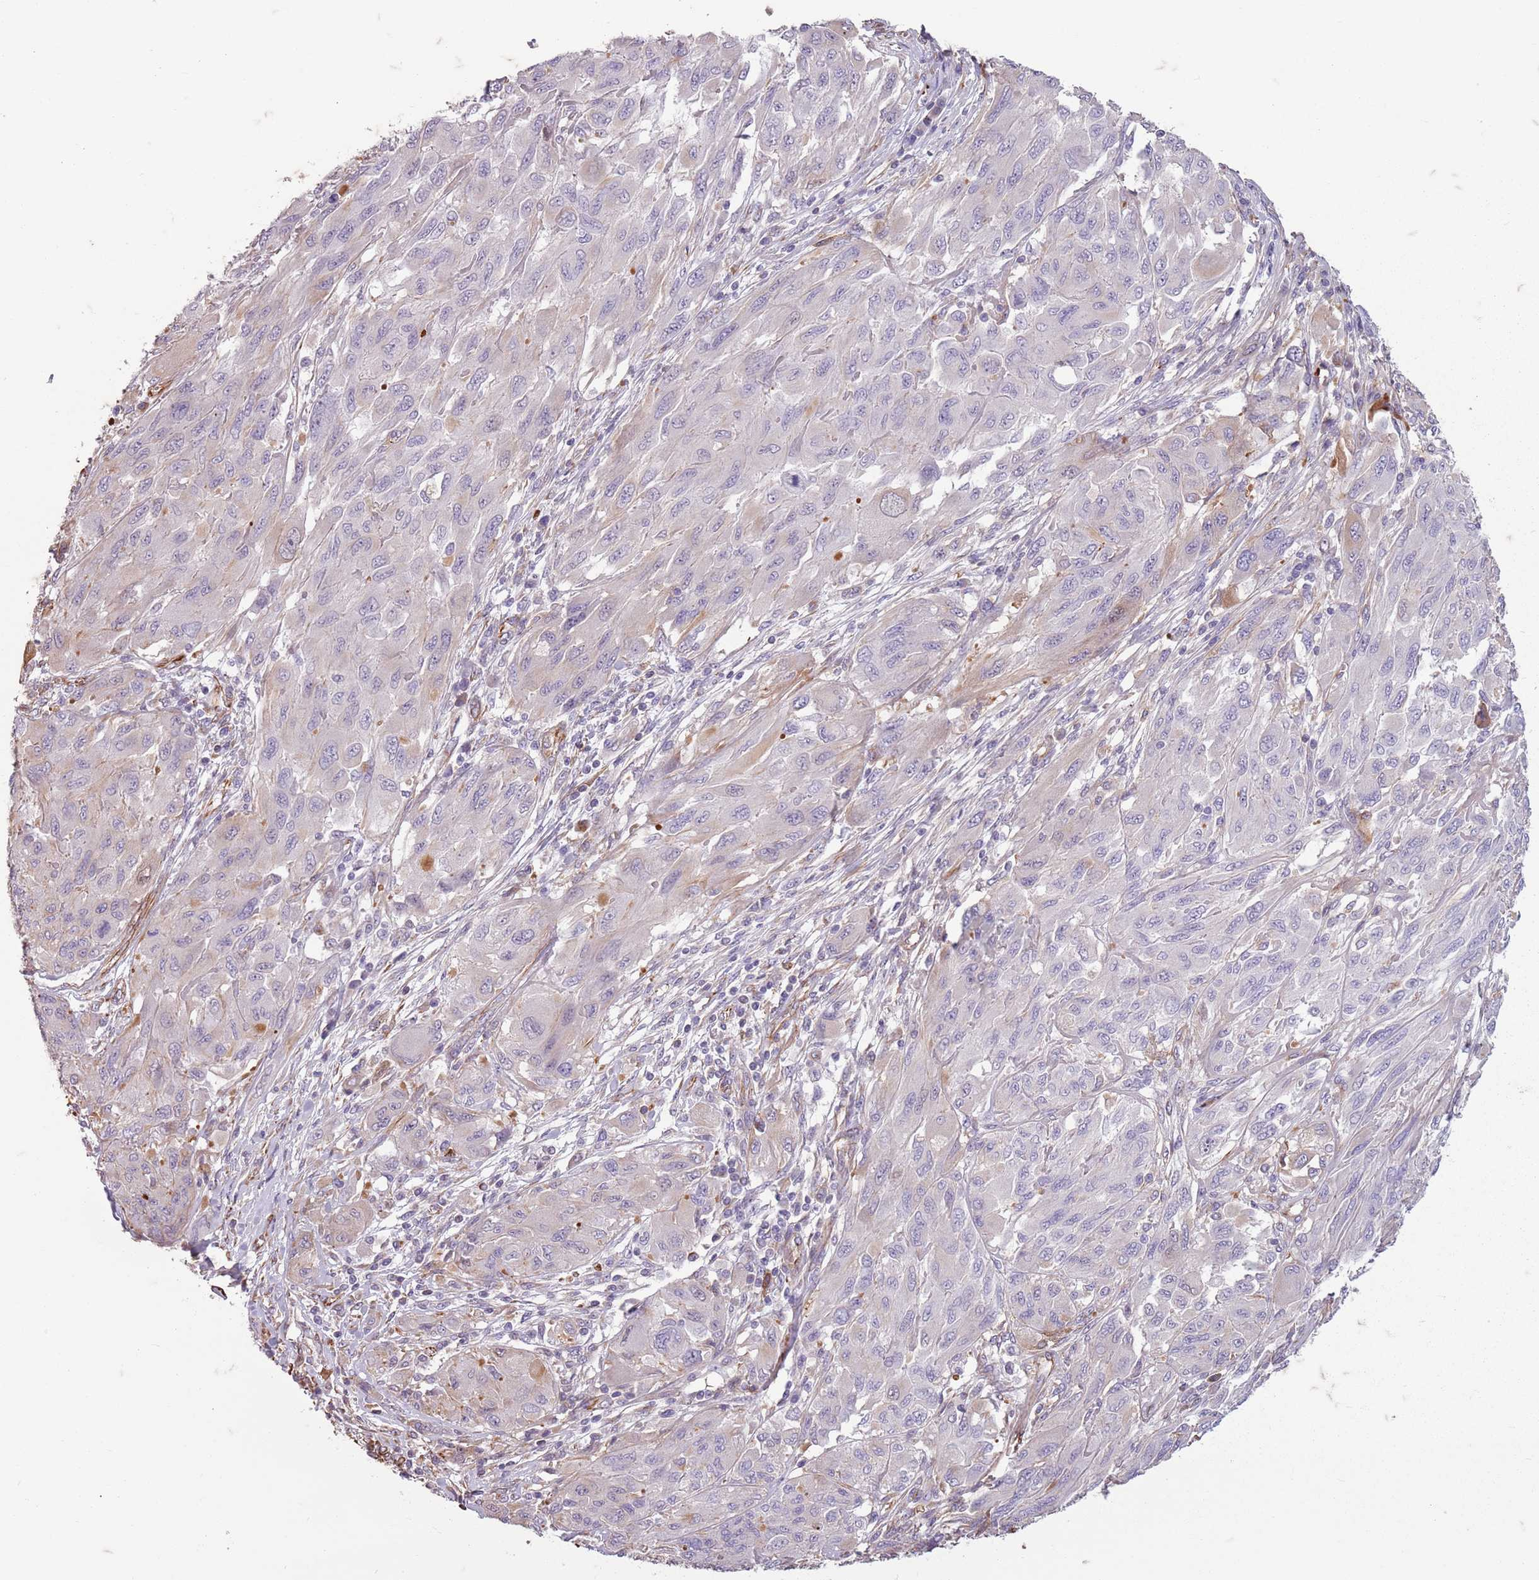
{"staining": {"intensity": "negative", "quantity": "none", "location": "none"}, "tissue": "melanoma", "cell_type": "Tumor cells", "image_type": "cancer", "snomed": [{"axis": "morphology", "description": "Malignant melanoma, NOS"}, {"axis": "topography", "description": "Skin"}], "caption": "This histopathology image is of malignant melanoma stained with immunohistochemistry to label a protein in brown with the nuclei are counter-stained blue. There is no positivity in tumor cells.", "gene": "TAS2R38", "patient": {"sex": "female", "age": 91}}